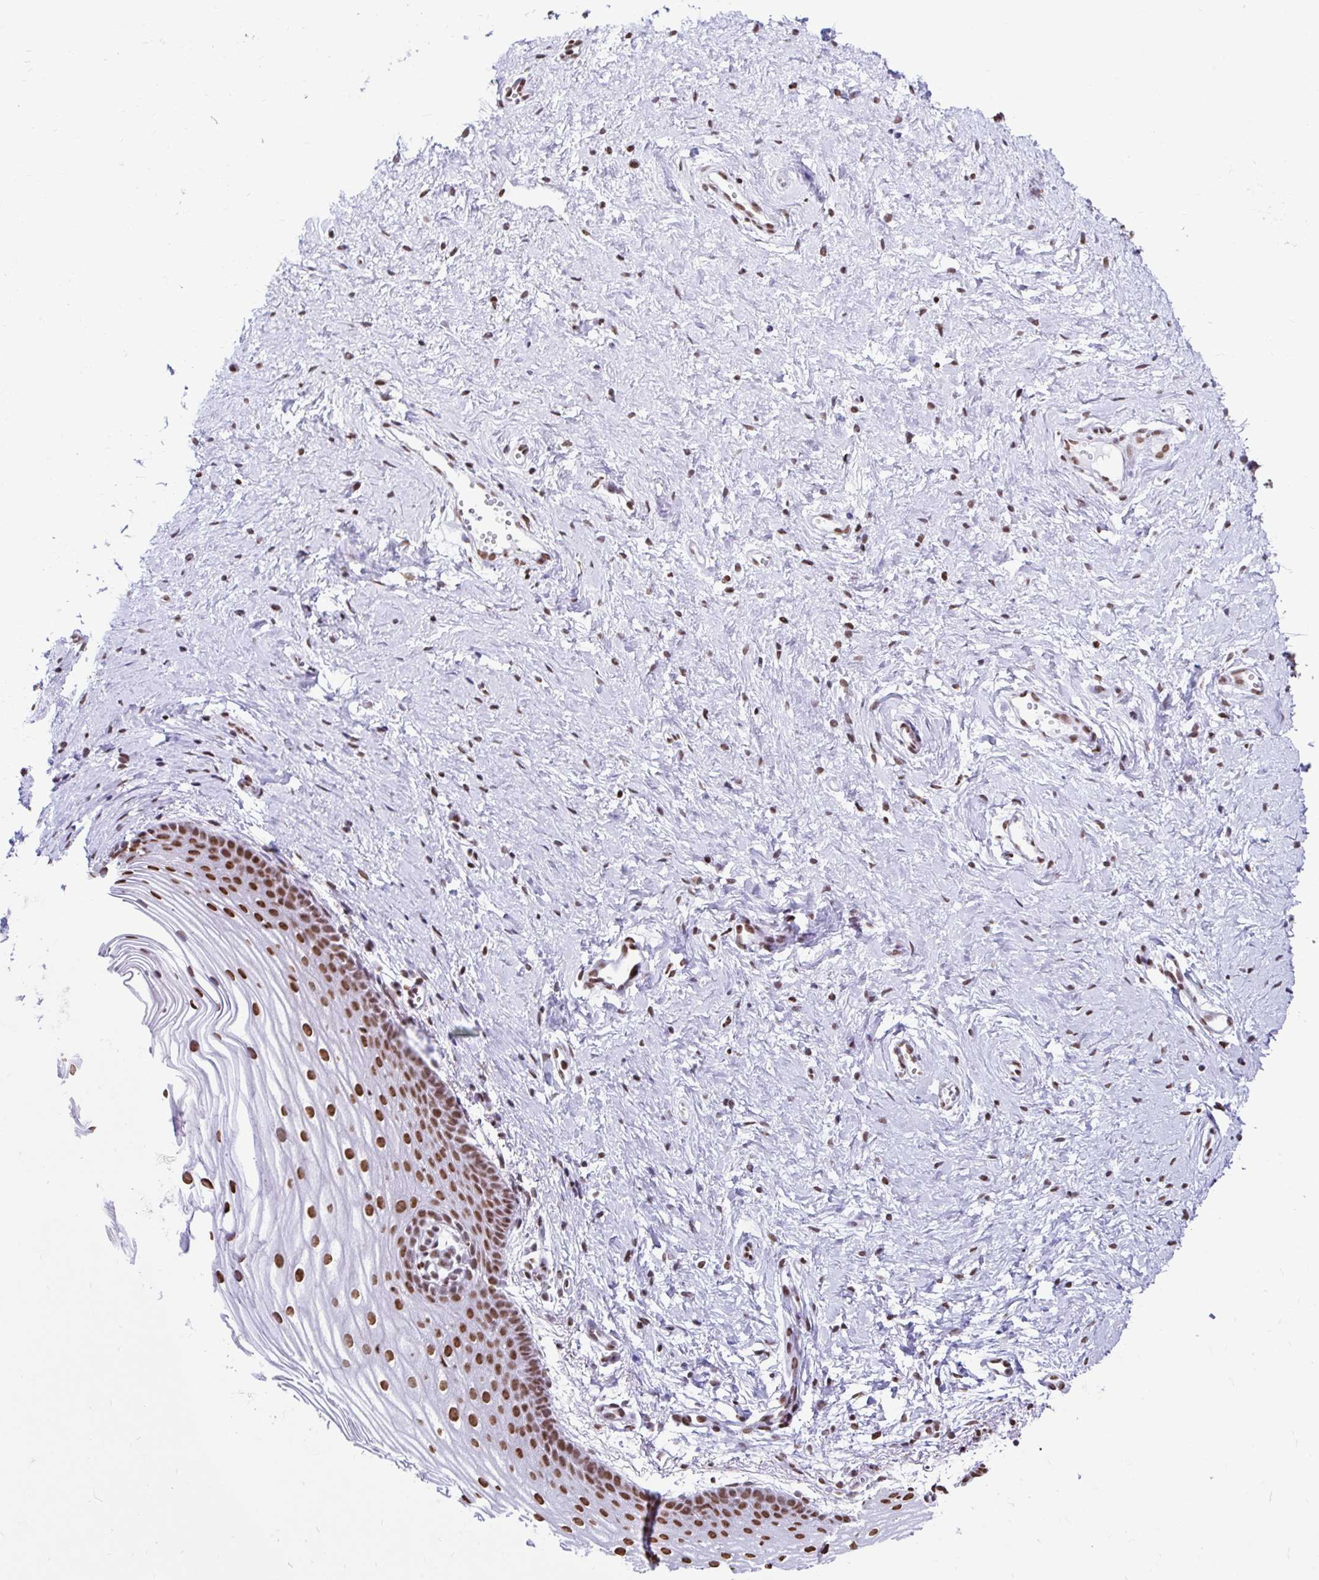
{"staining": {"intensity": "strong", "quantity": ">75%", "location": "nuclear"}, "tissue": "vagina", "cell_type": "Squamous epithelial cells", "image_type": "normal", "snomed": [{"axis": "morphology", "description": "Normal tissue, NOS"}, {"axis": "topography", "description": "Vagina"}], "caption": "Strong nuclear protein expression is appreciated in approximately >75% of squamous epithelial cells in vagina. Immunohistochemistry (ihc) stains the protein of interest in brown and the nuclei are stained blue.", "gene": "KHDRBS1", "patient": {"sex": "female", "age": 56}}